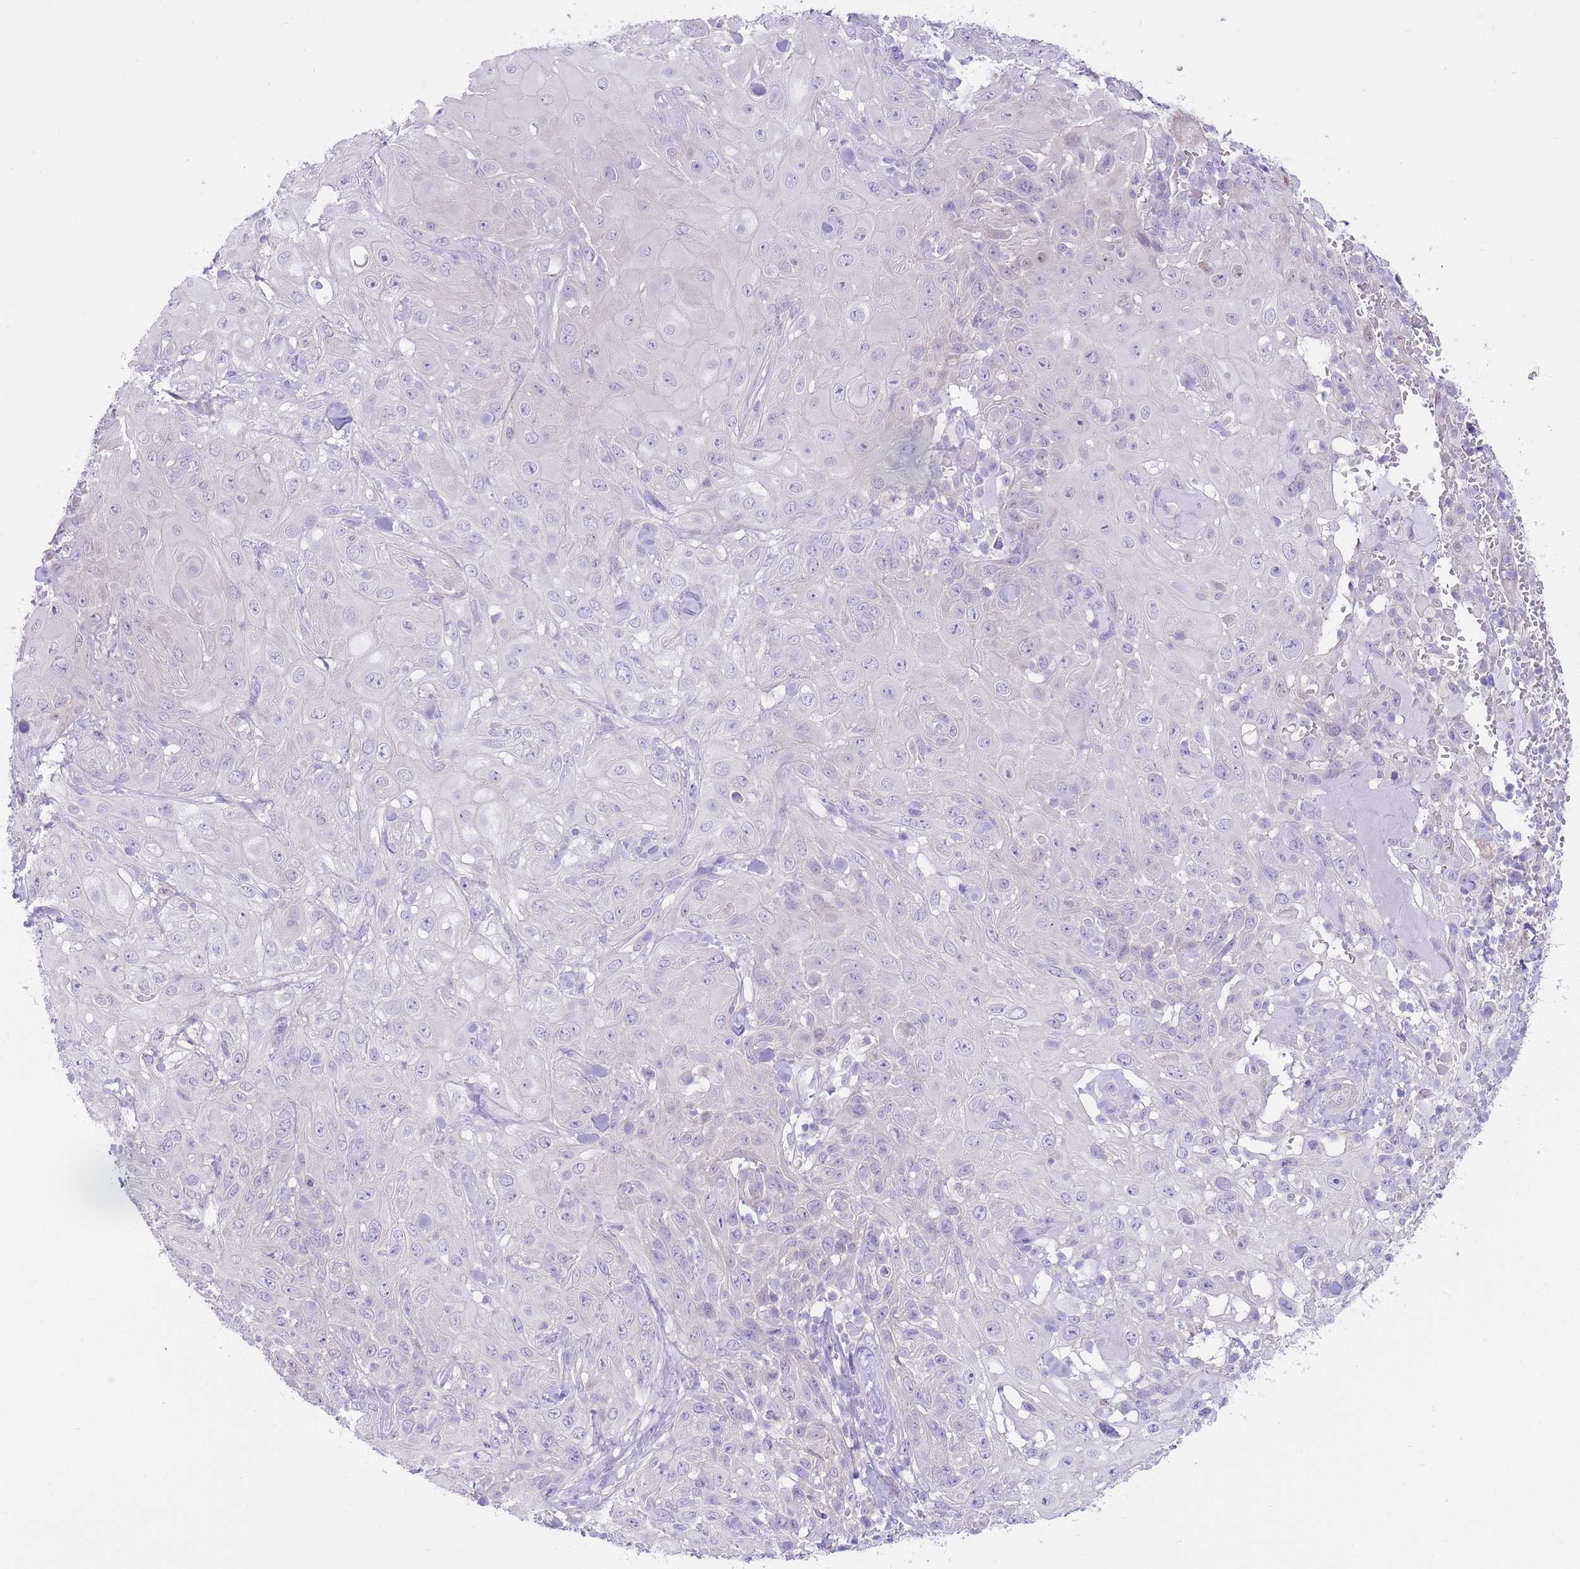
{"staining": {"intensity": "negative", "quantity": "none", "location": "none"}, "tissue": "skin cancer", "cell_type": "Tumor cells", "image_type": "cancer", "snomed": [{"axis": "morphology", "description": "Normal tissue, NOS"}, {"axis": "morphology", "description": "Squamous cell carcinoma, NOS"}, {"axis": "topography", "description": "Skin"}, {"axis": "topography", "description": "Cartilage tissue"}], "caption": "A photomicrograph of skin cancer stained for a protein reveals no brown staining in tumor cells.", "gene": "OR11H12", "patient": {"sex": "female", "age": 79}}